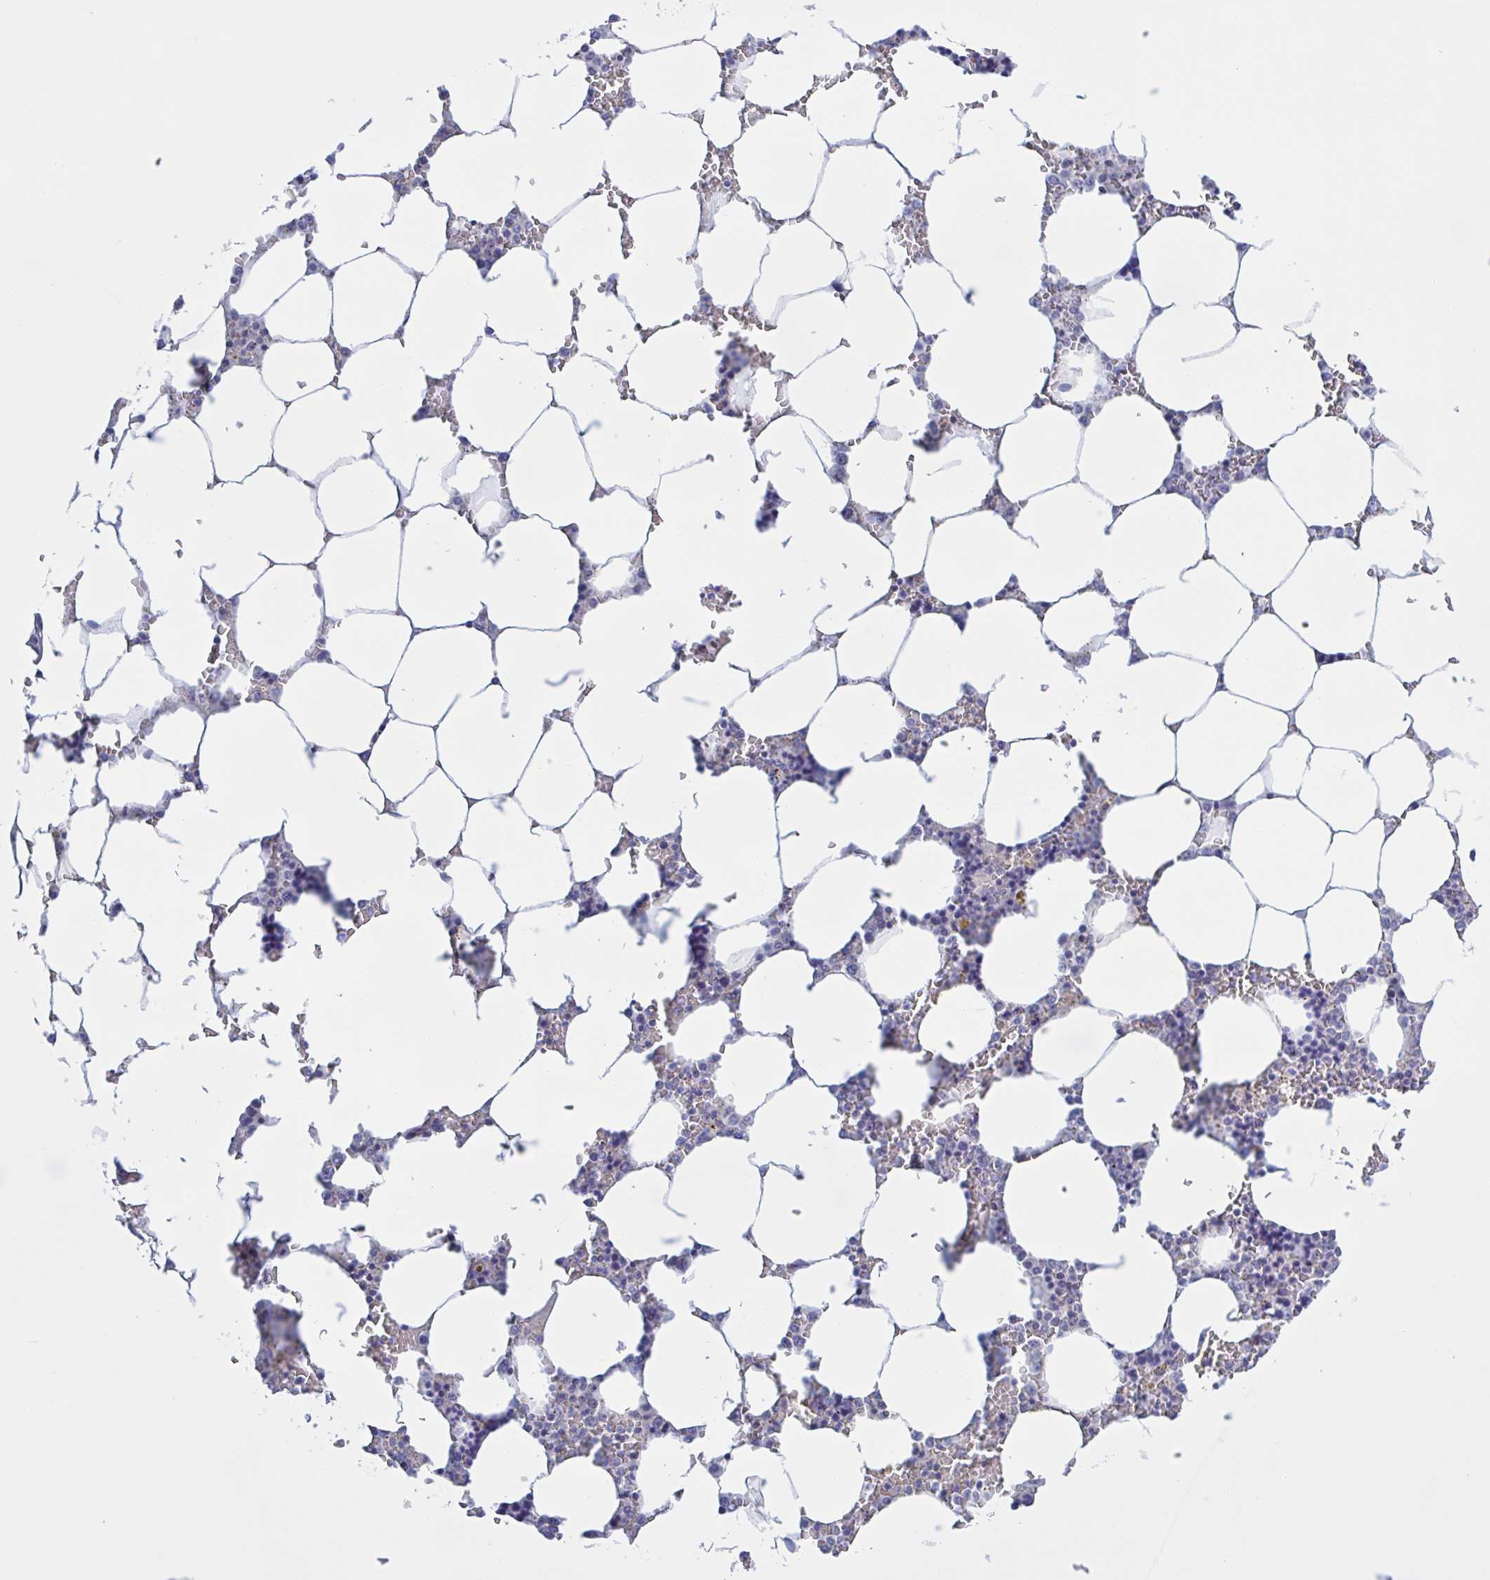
{"staining": {"intensity": "negative", "quantity": "none", "location": "none"}, "tissue": "bone marrow", "cell_type": "Hematopoietic cells", "image_type": "normal", "snomed": [{"axis": "morphology", "description": "Normal tissue, NOS"}, {"axis": "topography", "description": "Bone marrow"}], "caption": "Immunohistochemical staining of benign human bone marrow demonstrates no significant staining in hematopoietic cells.", "gene": "CHMP5", "patient": {"sex": "male", "age": 64}}